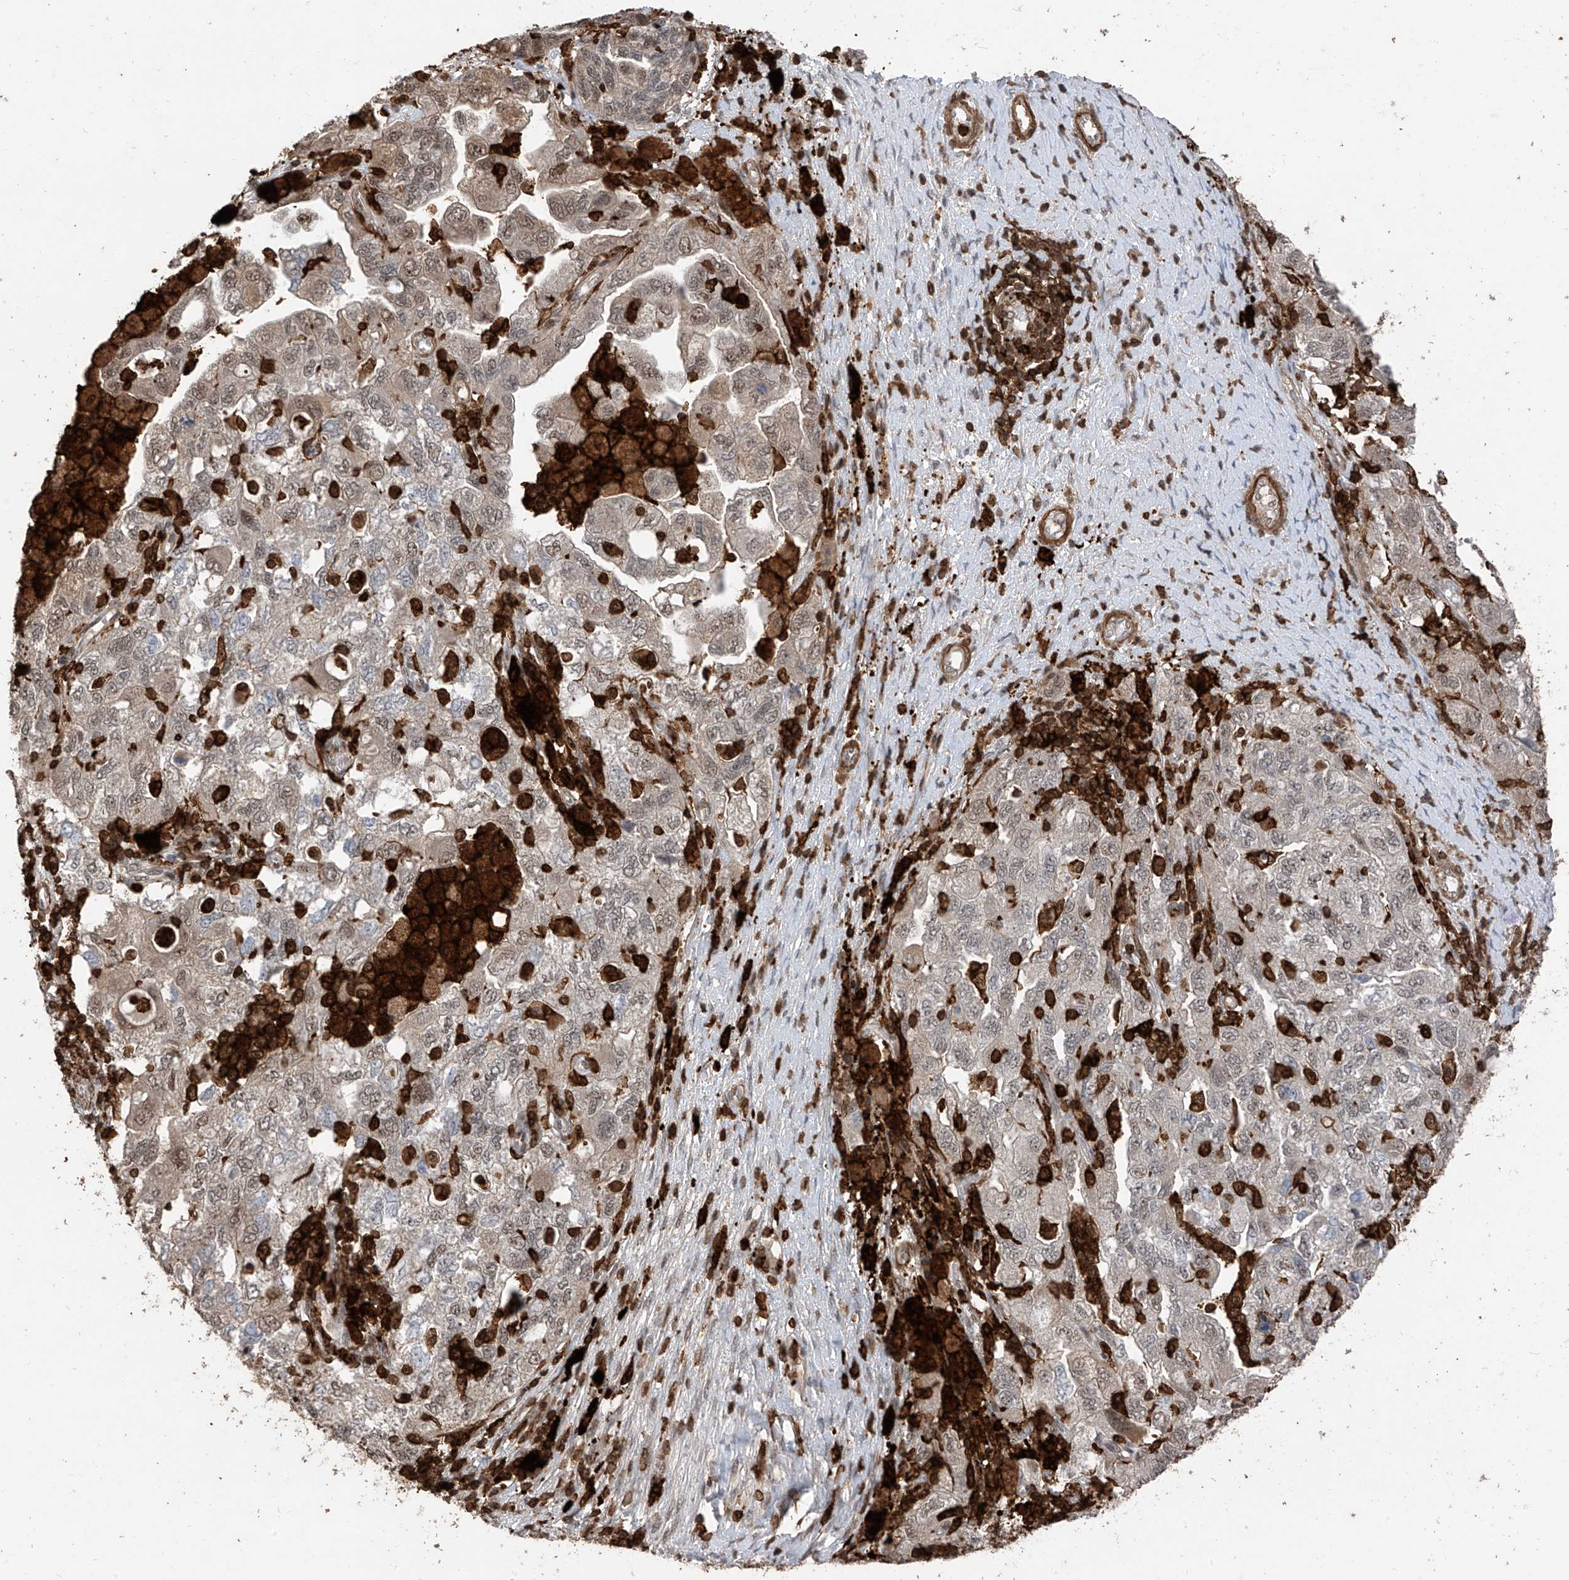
{"staining": {"intensity": "weak", "quantity": ">75%", "location": "cytoplasmic/membranous,nuclear"}, "tissue": "ovarian cancer", "cell_type": "Tumor cells", "image_type": "cancer", "snomed": [{"axis": "morphology", "description": "Carcinoma, NOS"}, {"axis": "morphology", "description": "Cystadenocarcinoma, serous, NOS"}, {"axis": "topography", "description": "Ovary"}], "caption": "Immunohistochemistry (DAB) staining of ovarian cancer (carcinoma) shows weak cytoplasmic/membranous and nuclear protein staining in approximately >75% of tumor cells.", "gene": "MICAL1", "patient": {"sex": "female", "age": 69}}